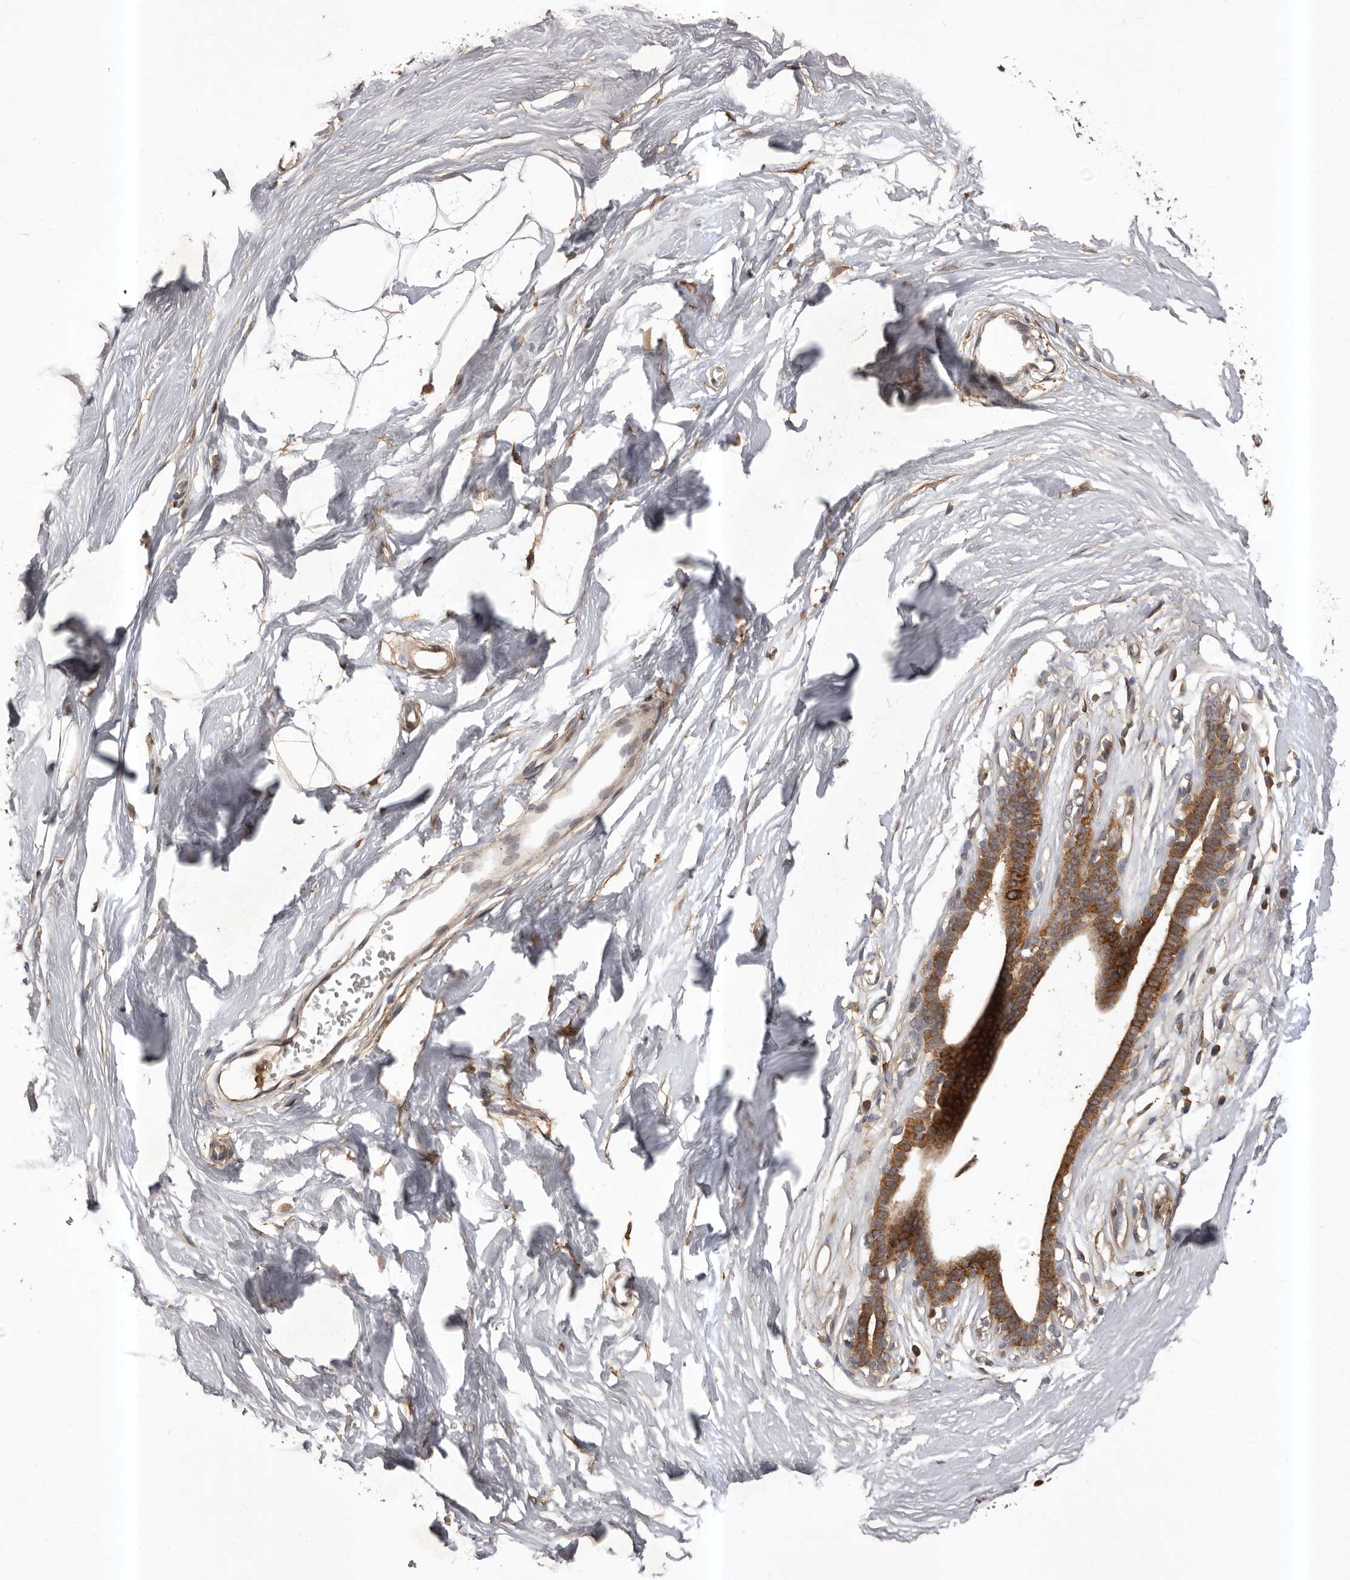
{"staining": {"intensity": "weak", "quantity": ">75%", "location": "cytoplasmic/membranous"}, "tissue": "breast", "cell_type": "Adipocytes", "image_type": "normal", "snomed": [{"axis": "morphology", "description": "Normal tissue, NOS"}, {"axis": "topography", "description": "Breast"}], "caption": "About >75% of adipocytes in normal breast exhibit weak cytoplasmic/membranous protein positivity as visualized by brown immunohistochemical staining.", "gene": "GLIPR2", "patient": {"sex": "female", "age": 26}}